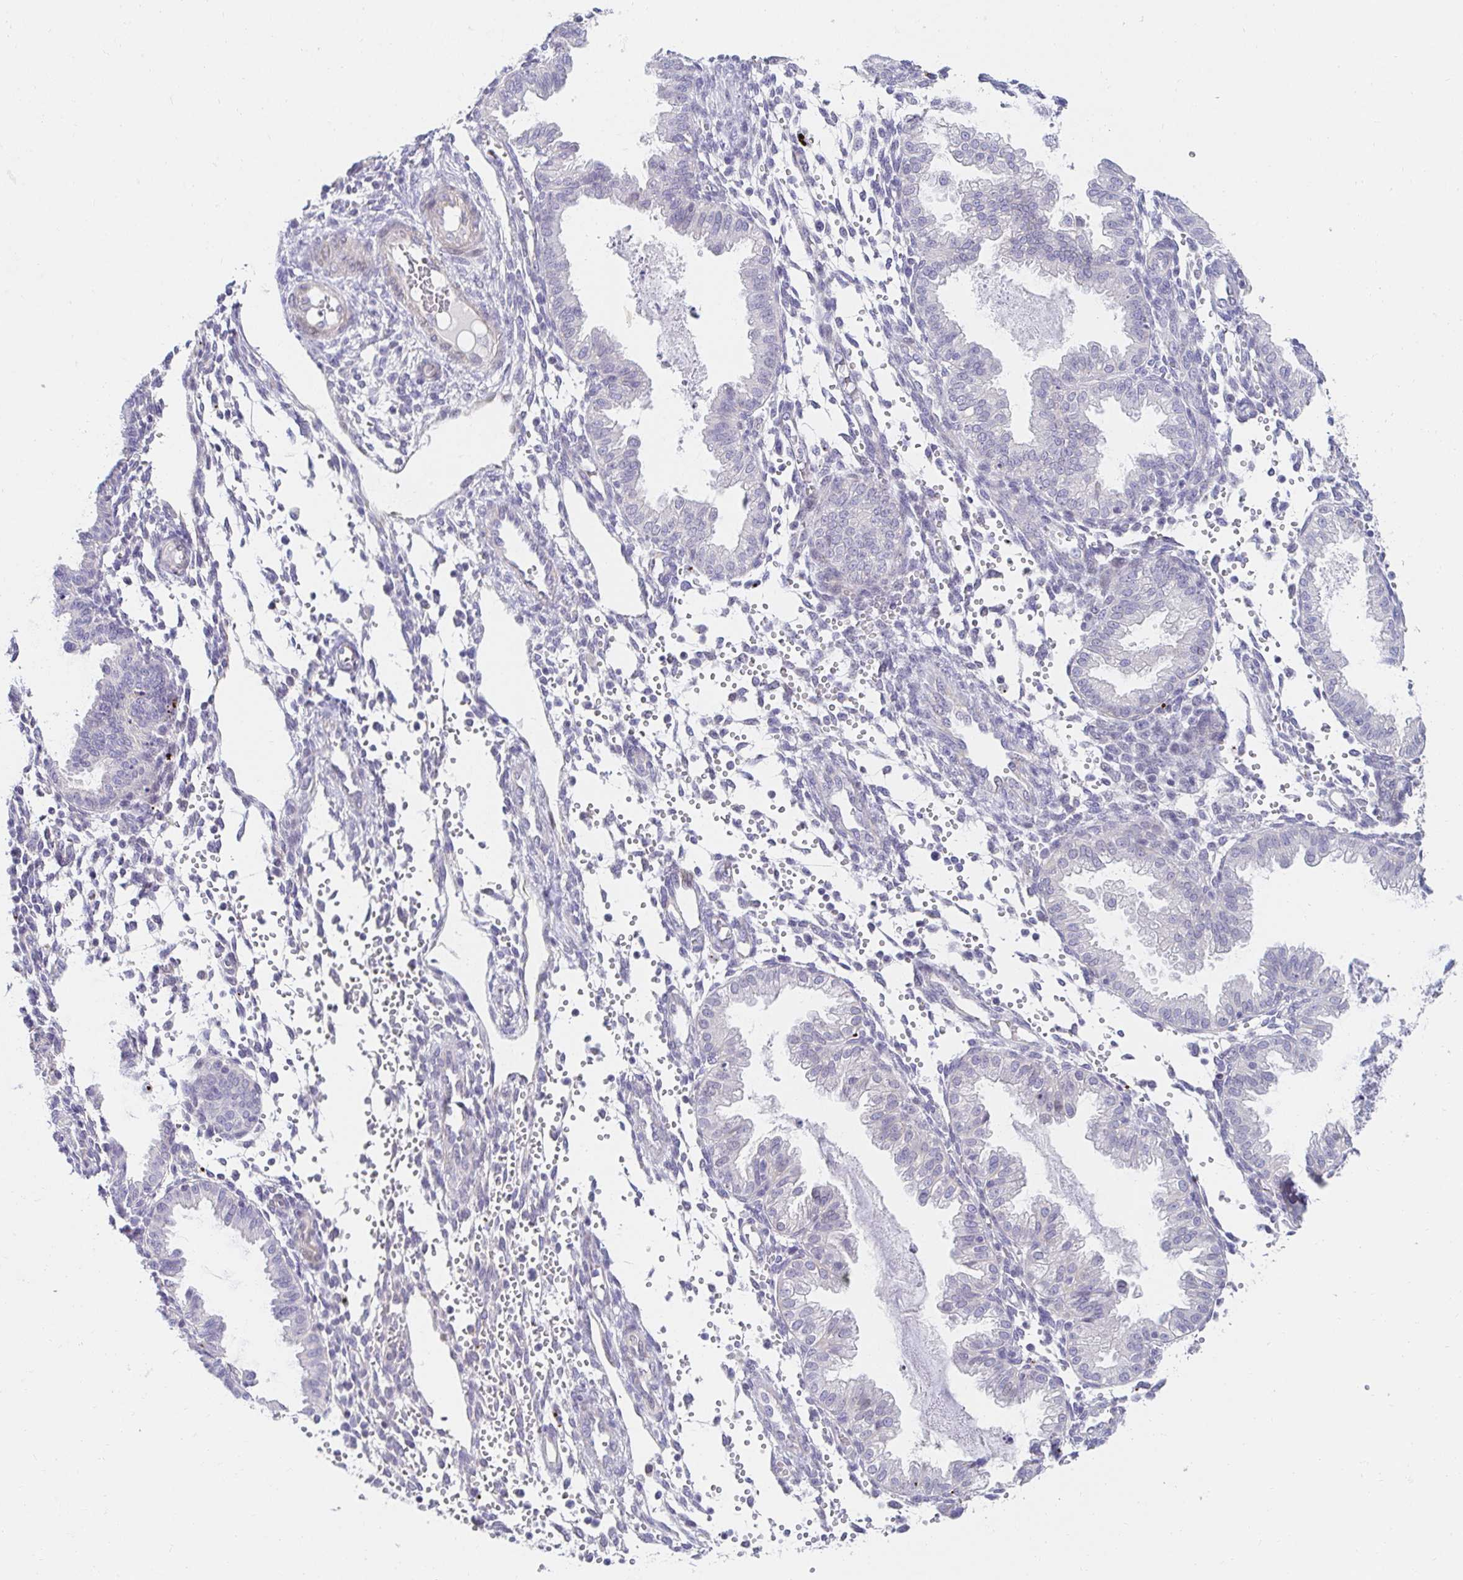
{"staining": {"intensity": "negative", "quantity": "none", "location": "none"}, "tissue": "endometrium", "cell_type": "Cells in endometrial stroma", "image_type": "normal", "snomed": [{"axis": "morphology", "description": "Normal tissue, NOS"}, {"axis": "topography", "description": "Endometrium"}], "caption": "IHC micrograph of unremarkable endometrium: endometrium stained with DAB reveals no significant protein positivity in cells in endometrial stroma. (Brightfield microscopy of DAB (3,3'-diaminobenzidine) immunohistochemistry at high magnification).", "gene": "AKAP14", "patient": {"sex": "female", "age": 33}}